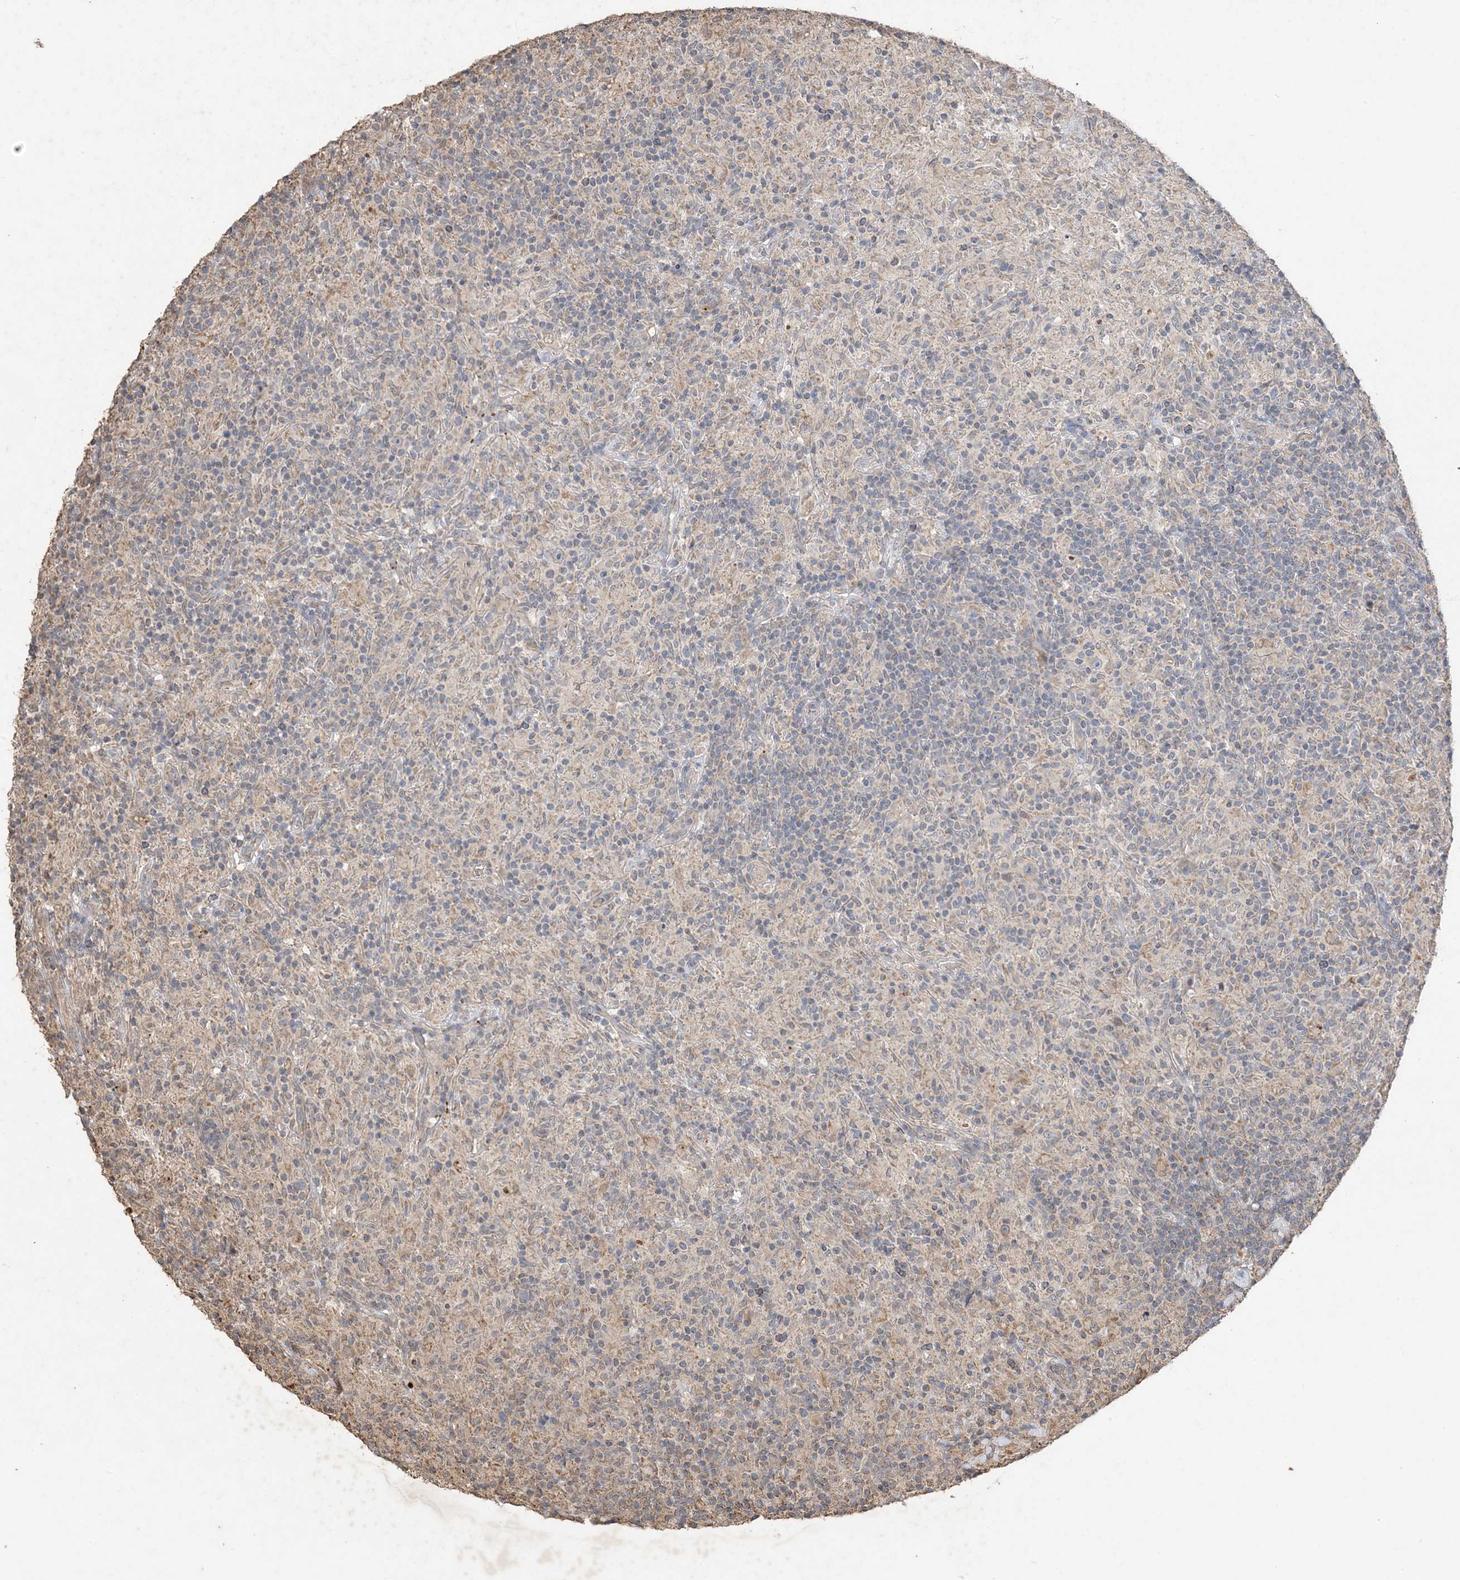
{"staining": {"intensity": "weak", "quantity": "25%-75%", "location": "cytoplasmic/membranous"}, "tissue": "lymphoma", "cell_type": "Tumor cells", "image_type": "cancer", "snomed": [{"axis": "morphology", "description": "Hodgkin's disease, NOS"}, {"axis": "topography", "description": "Lymph node"}], "caption": "IHC of Hodgkin's disease reveals low levels of weak cytoplasmic/membranous positivity in approximately 25%-75% of tumor cells.", "gene": "HPS4", "patient": {"sex": "male", "age": 70}}